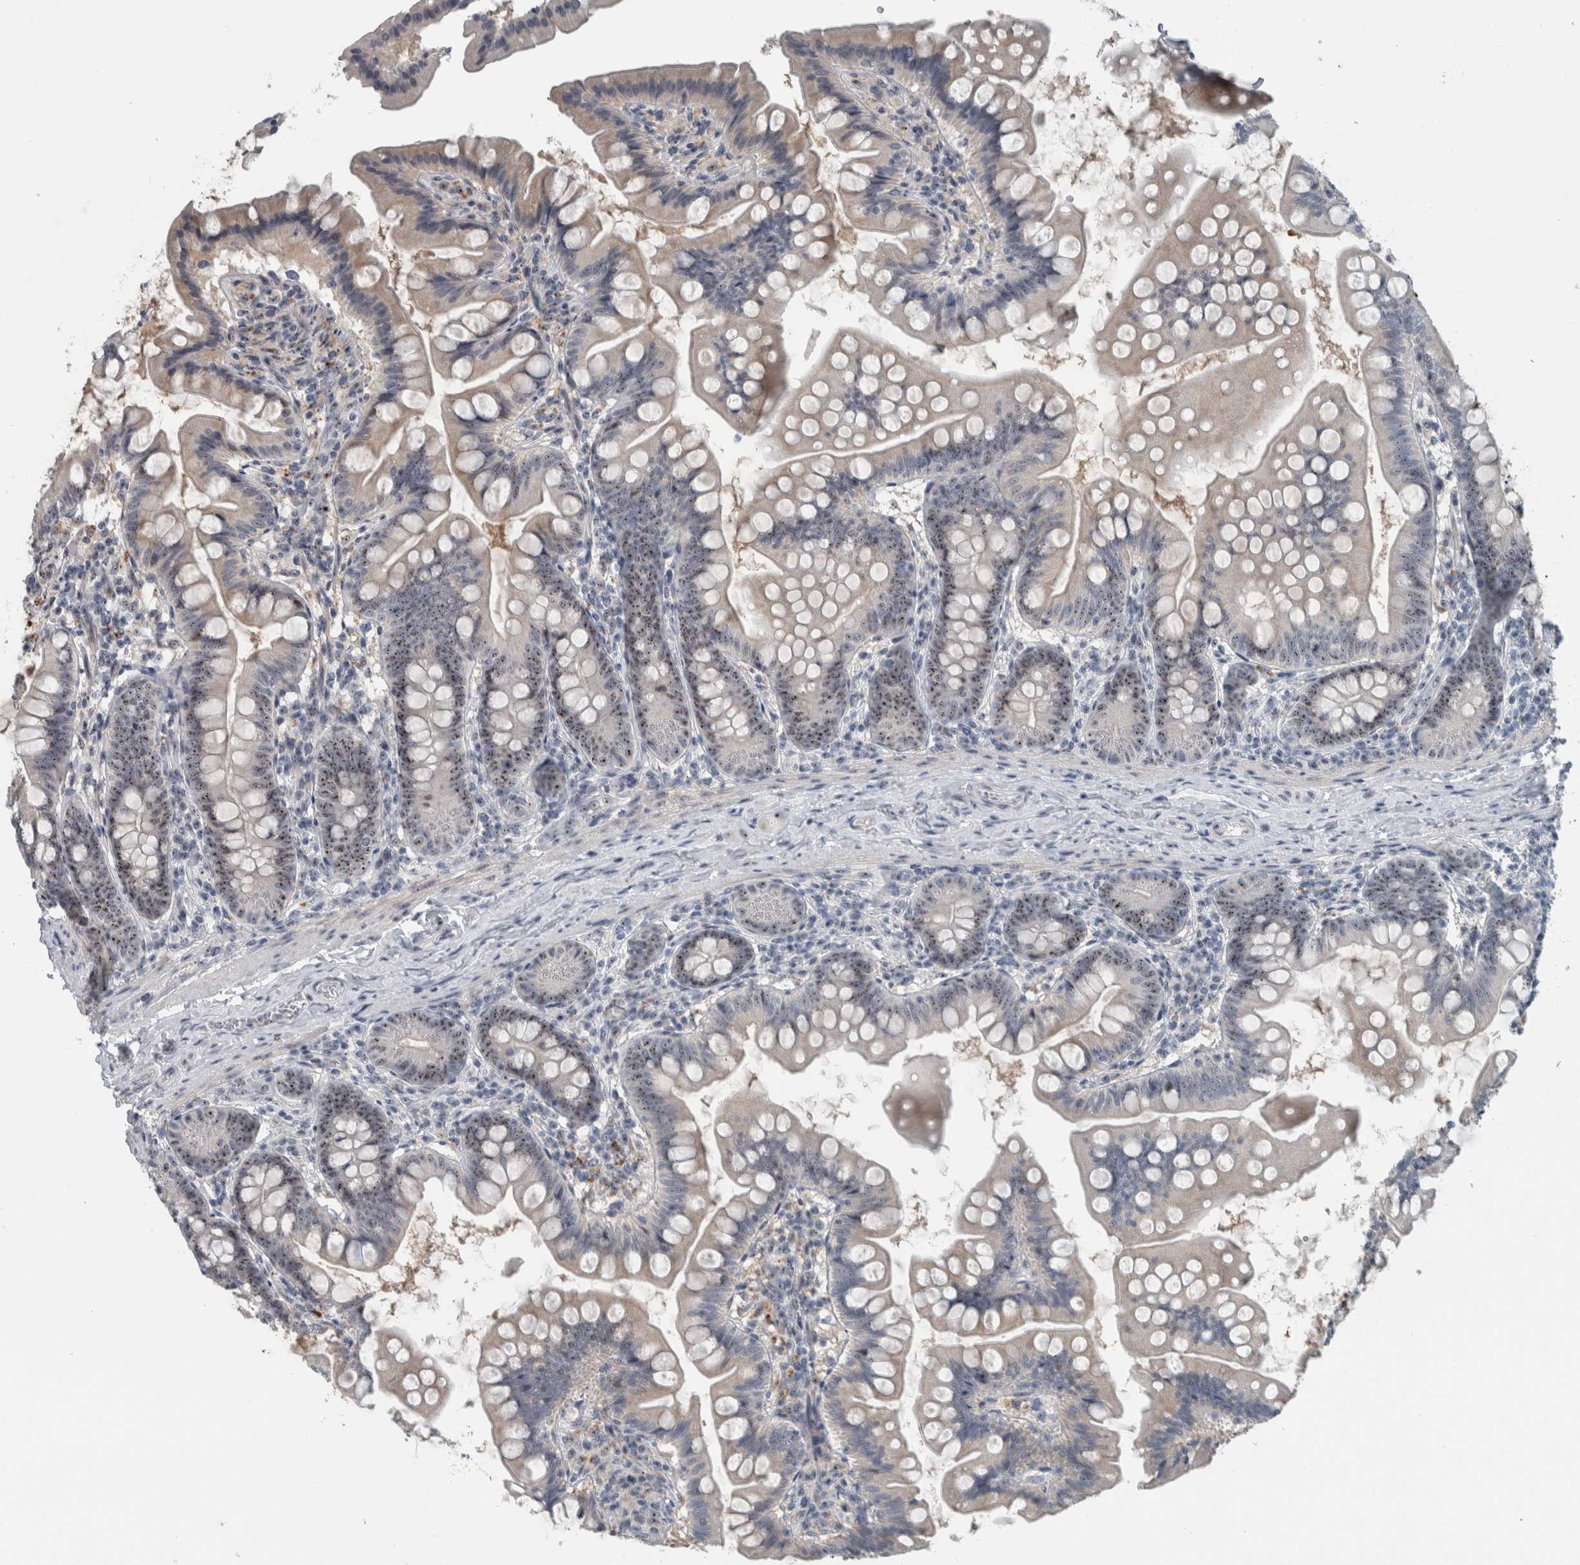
{"staining": {"intensity": "weak", "quantity": "25%-75%", "location": "nuclear"}, "tissue": "small intestine", "cell_type": "Glandular cells", "image_type": "normal", "snomed": [{"axis": "morphology", "description": "Normal tissue, NOS"}, {"axis": "topography", "description": "Small intestine"}], "caption": "Immunohistochemical staining of normal human small intestine exhibits 25%-75% levels of weak nuclear protein expression in about 25%-75% of glandular cells.", "gene": "UTP6", "patient": {"sex": "male", "age": 7}}